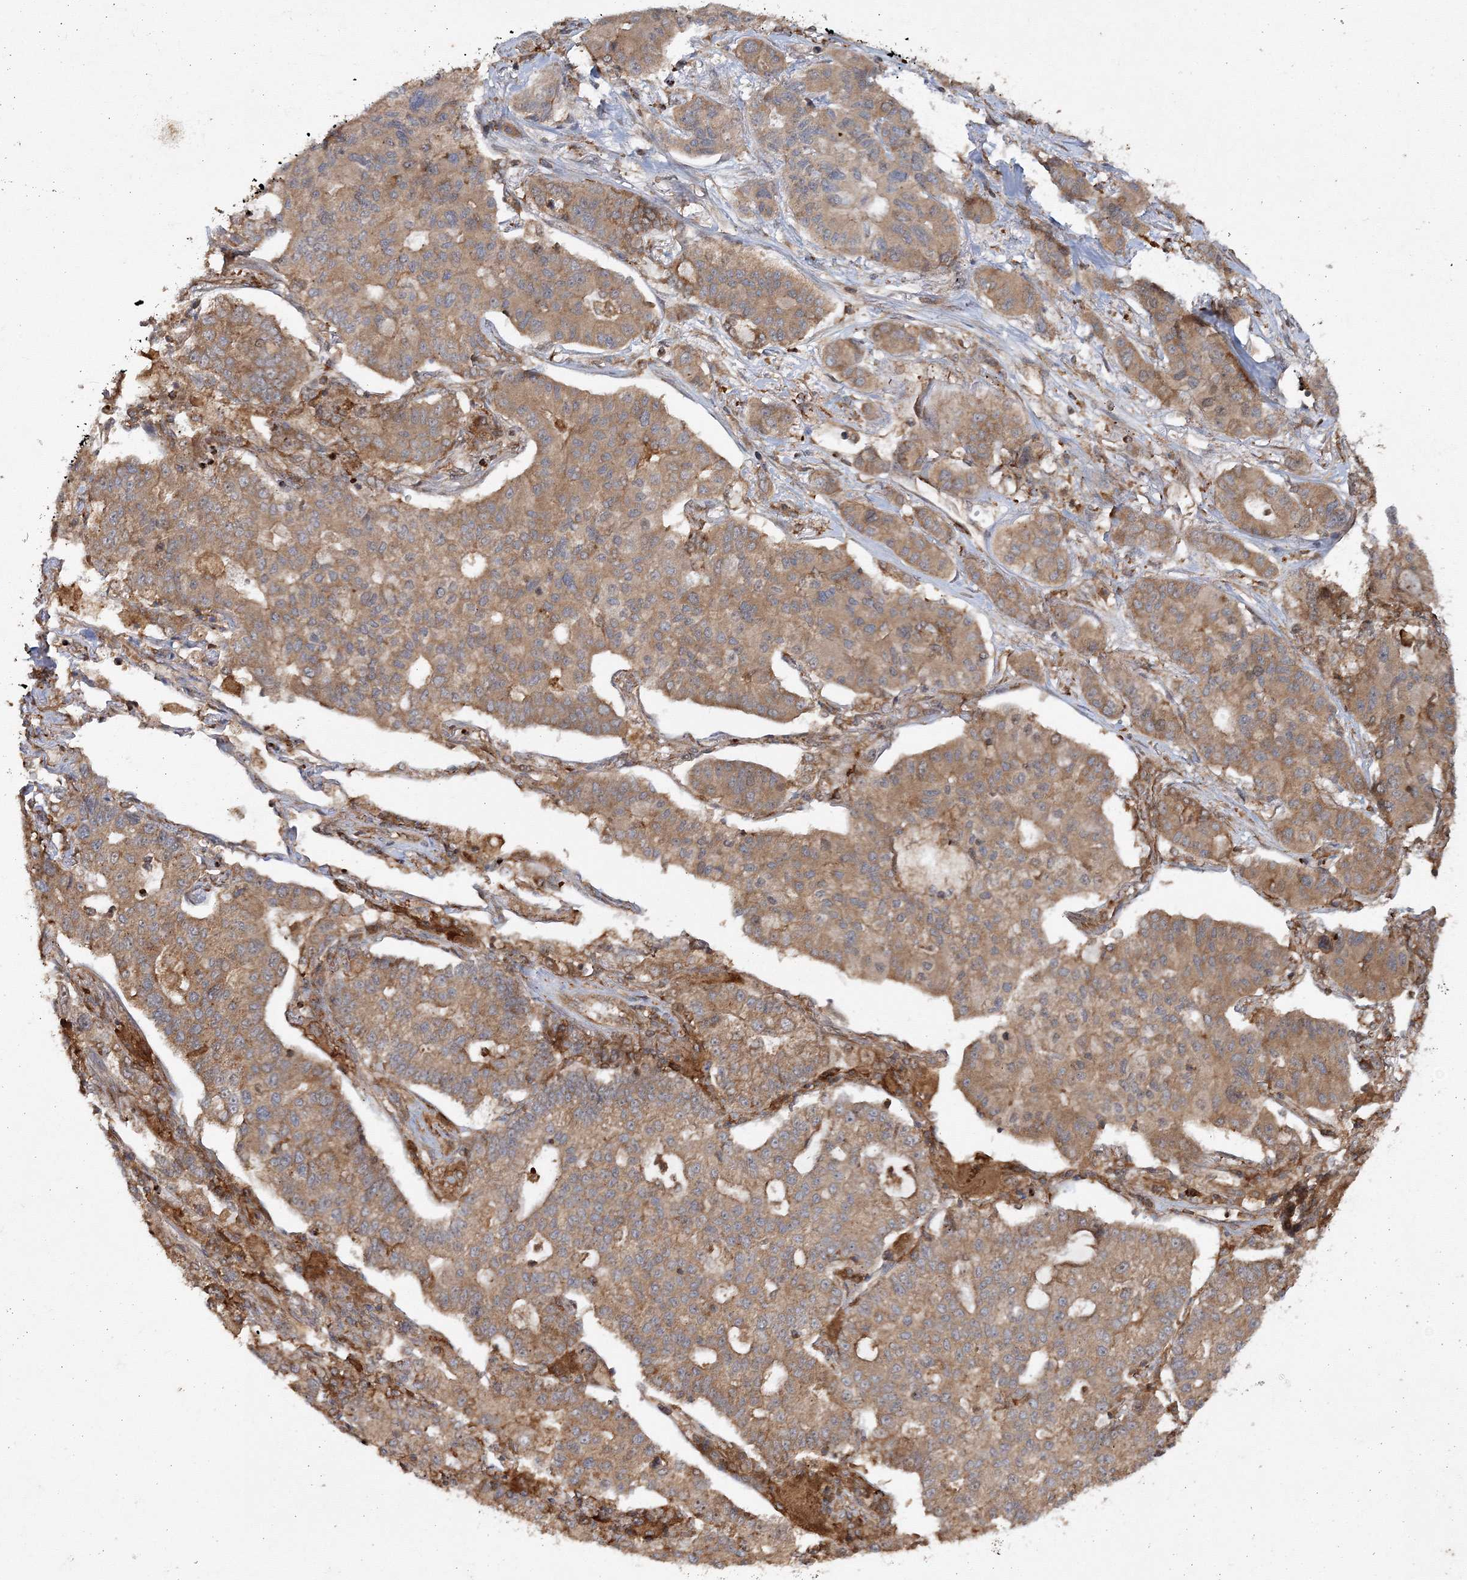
{"staining": {"intensity": "moderate", "quantity": ">75%", "location": "cytoplasmic/membranous"}, "tissue": "lung cancer", "cell_type": "Tumor cells", "image_type": "cancer", "snomed": [{"axis": "morphology", "description": "Adenocarcinoma, NOS"}, {"axis": "topography", "description": "Lung"}], "caption": "High-power microscopy captured an immunohistochemistry photomicrograph of adenocarcinoma (lung), revealing moderate cytoplasmic/membranous expression in approximately >75% of tumor cells.", "gene": "WDR37", "patient": {"sex": "male", "age": 49}}